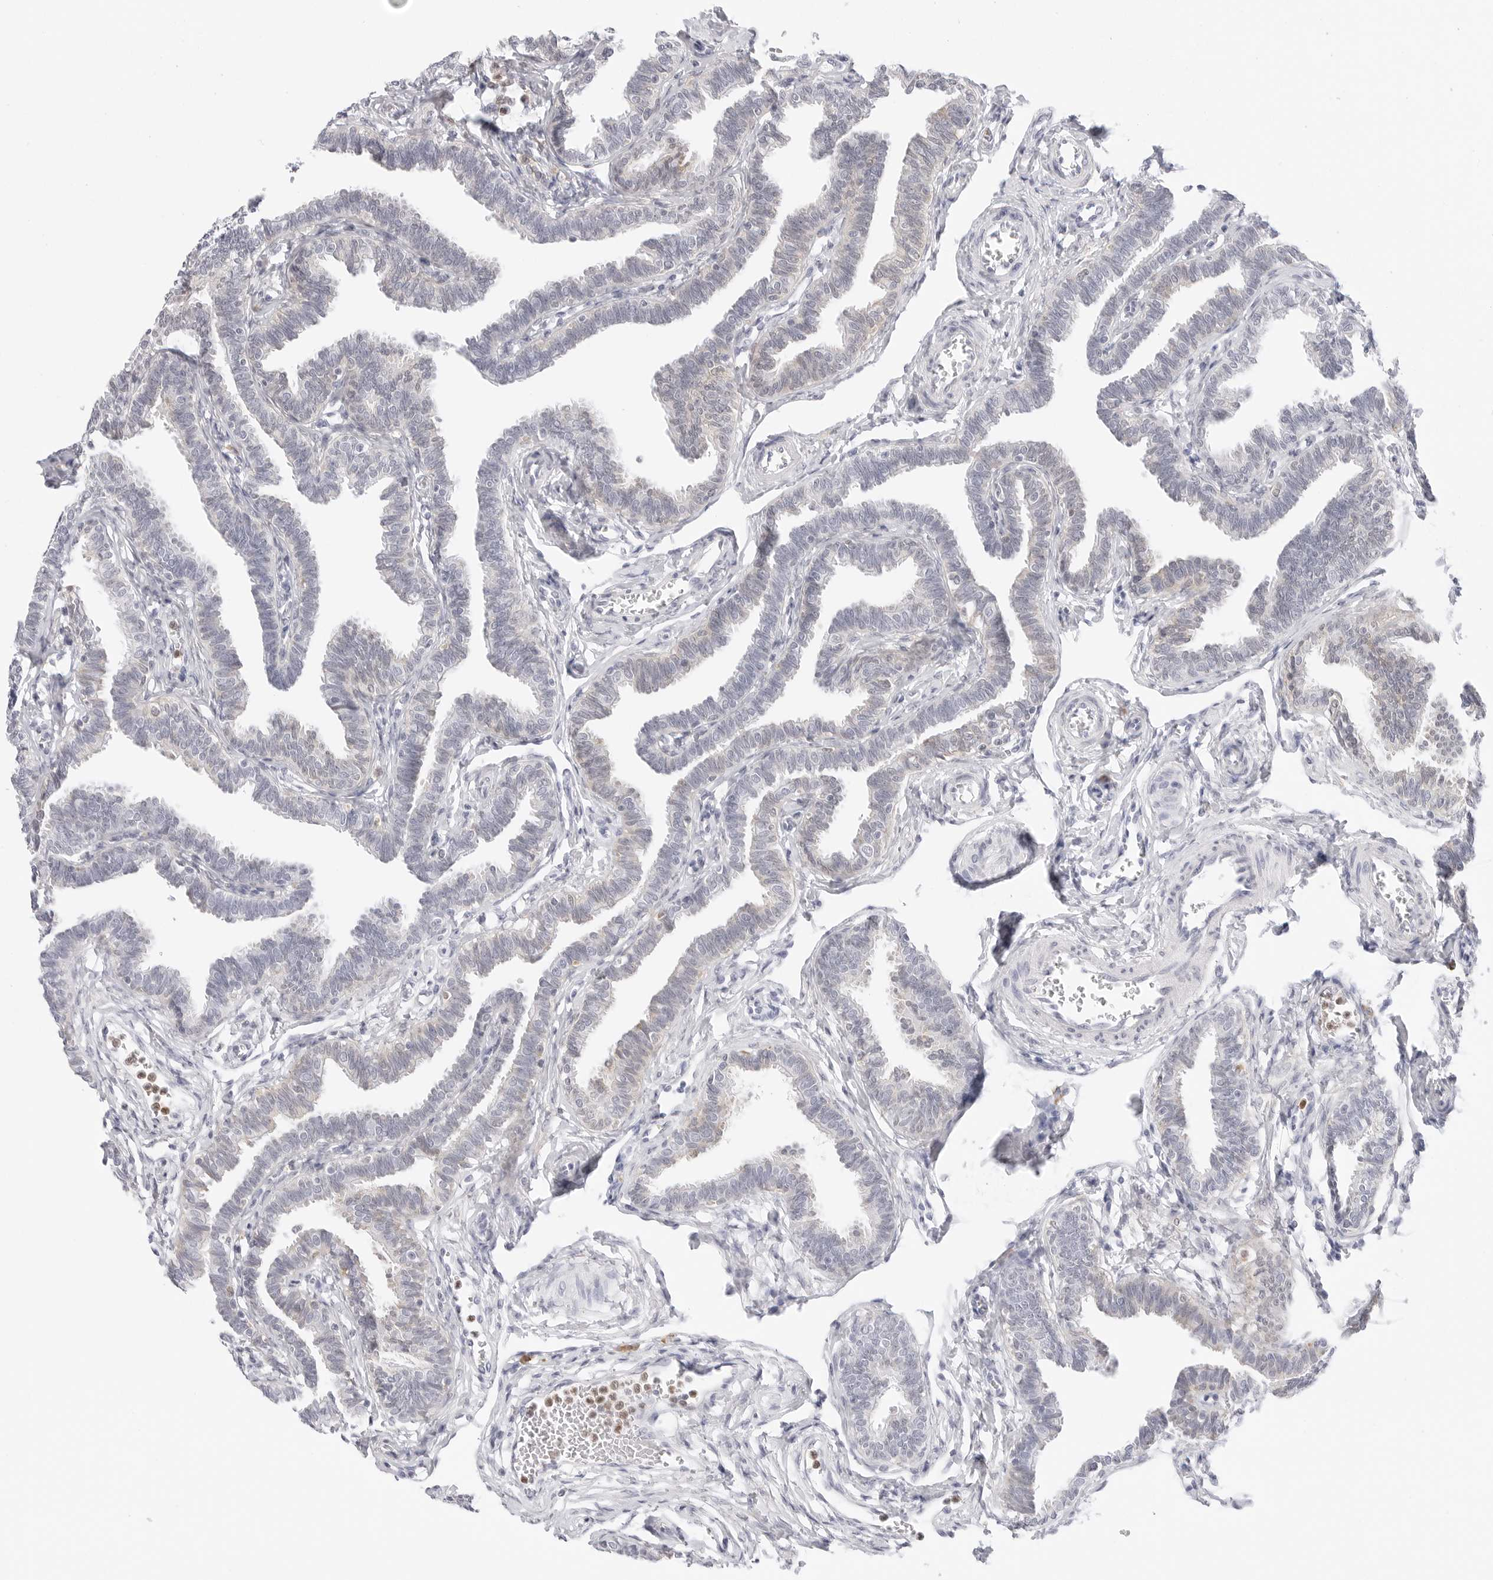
{"staining": {"intensity": "negative", "quantity": "none", "location": "none"}, "tissue": "fallopian tube", "cell_type": "Glandular cells", "image_type": "normal", "snomed": [{"axis": "morphology", "description": "Normal tissue, NOS"}, {"axis": "topography", "description": "Fallopian tube"}, {"axis": "topography", "description": "Ovary"}], "caption": "This is a micrograph of IHC staining of normal fallopian tube, which shows no expression in glandular cells.", "gene": "THEM4", "patient": {"sex": "female", "age": 23}}